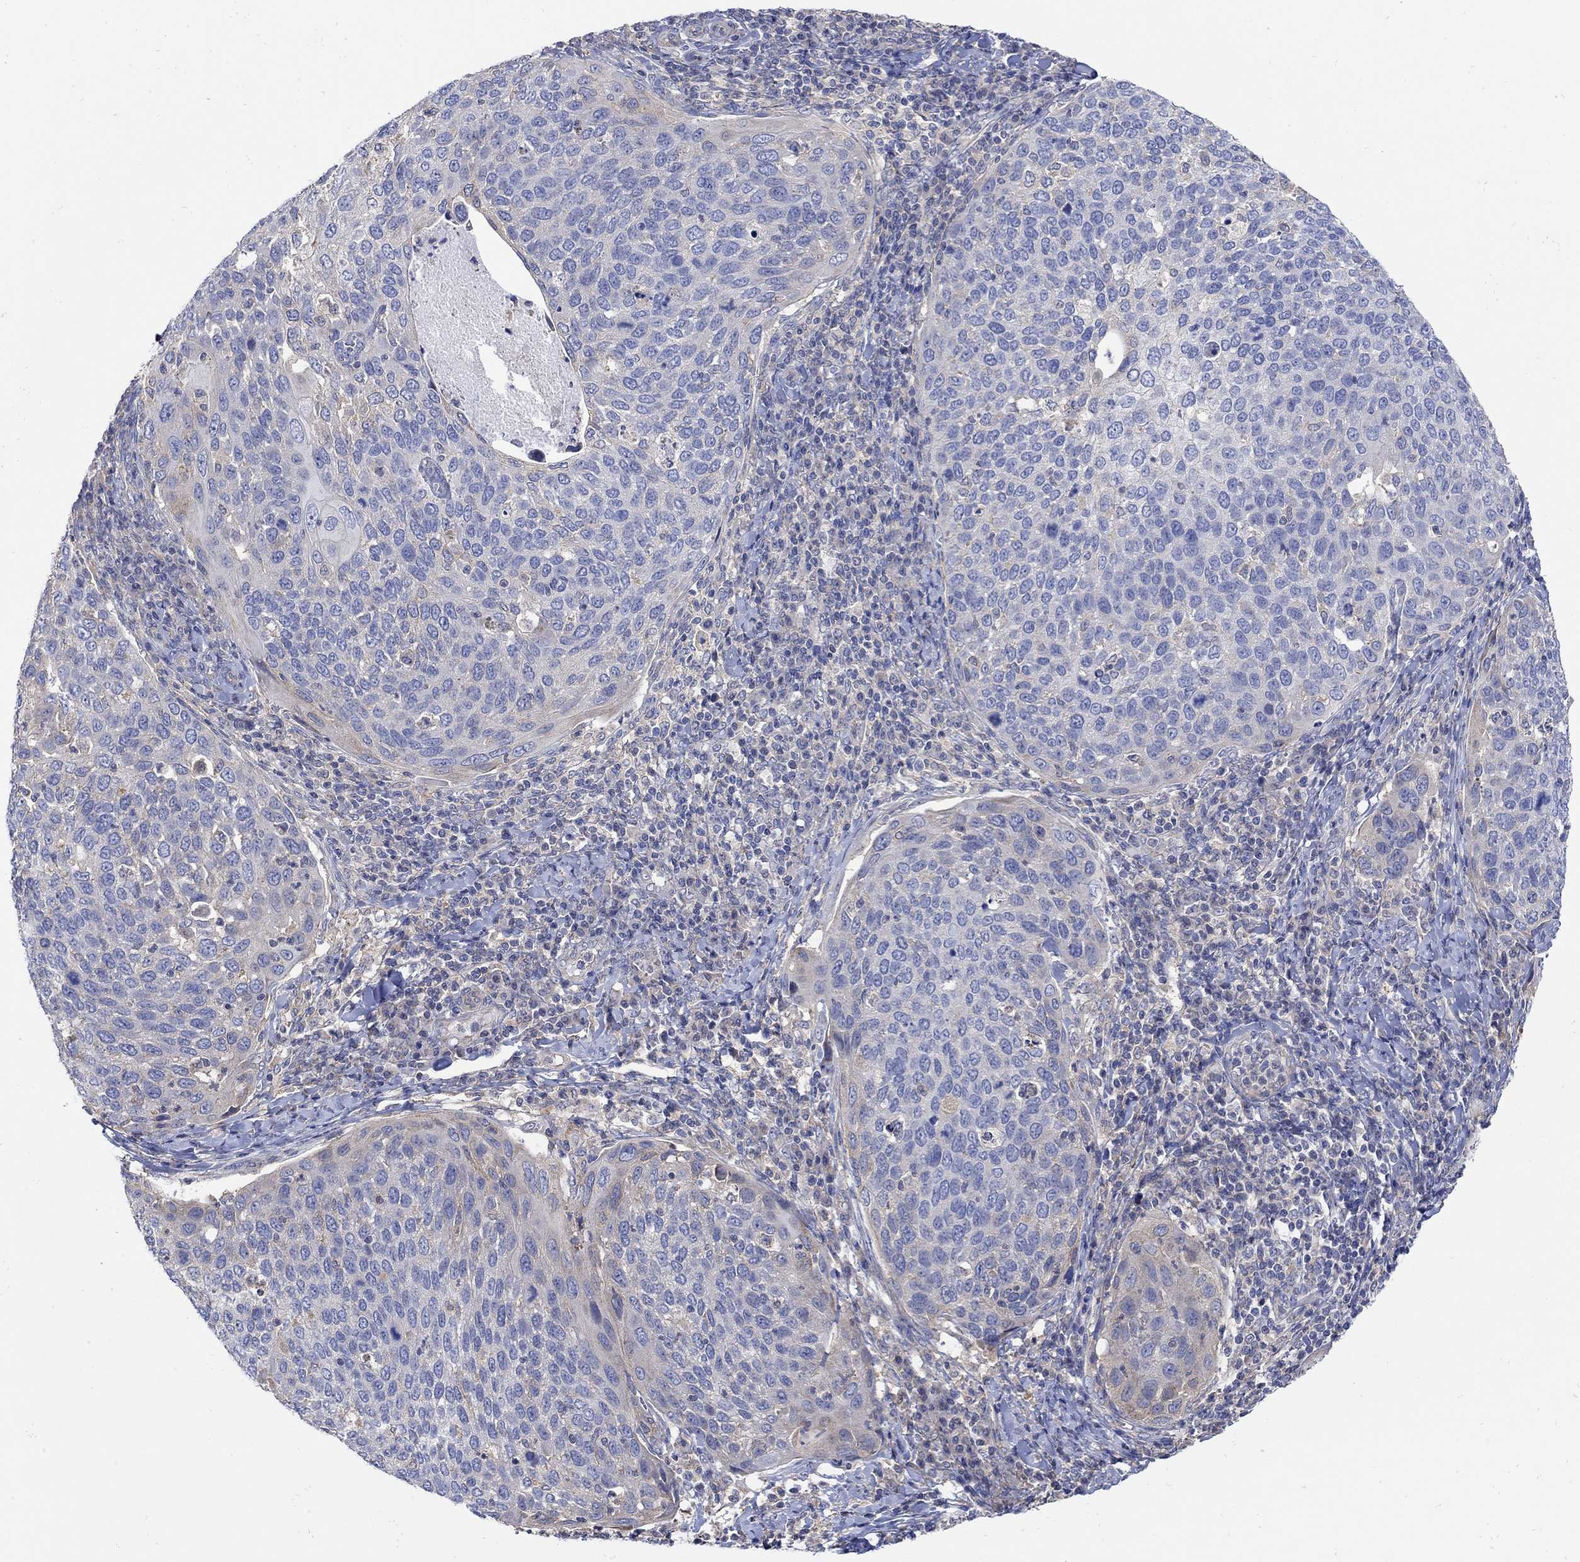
{"staining": {"intensity": "weak", "quantity": "25%-75%", "location": "cytoplasmic/membranous"}, "tissue": "cervical cancer", "cell_type": "Tumor cells", "image_type": "cancer", "snomed": [{"axis": "morphology", "description": "Squamous cell carcinoma, NOS"}, {"axis": "topography", "description": "Cervix"}], "caption": "A brown stain shows weak cytoplasmic/membranous expression of a protein in cervical squamous cell carcinoma tumor cells.", "gene": "TEKT3", "patient": {"sex": "female", "age": 54}}